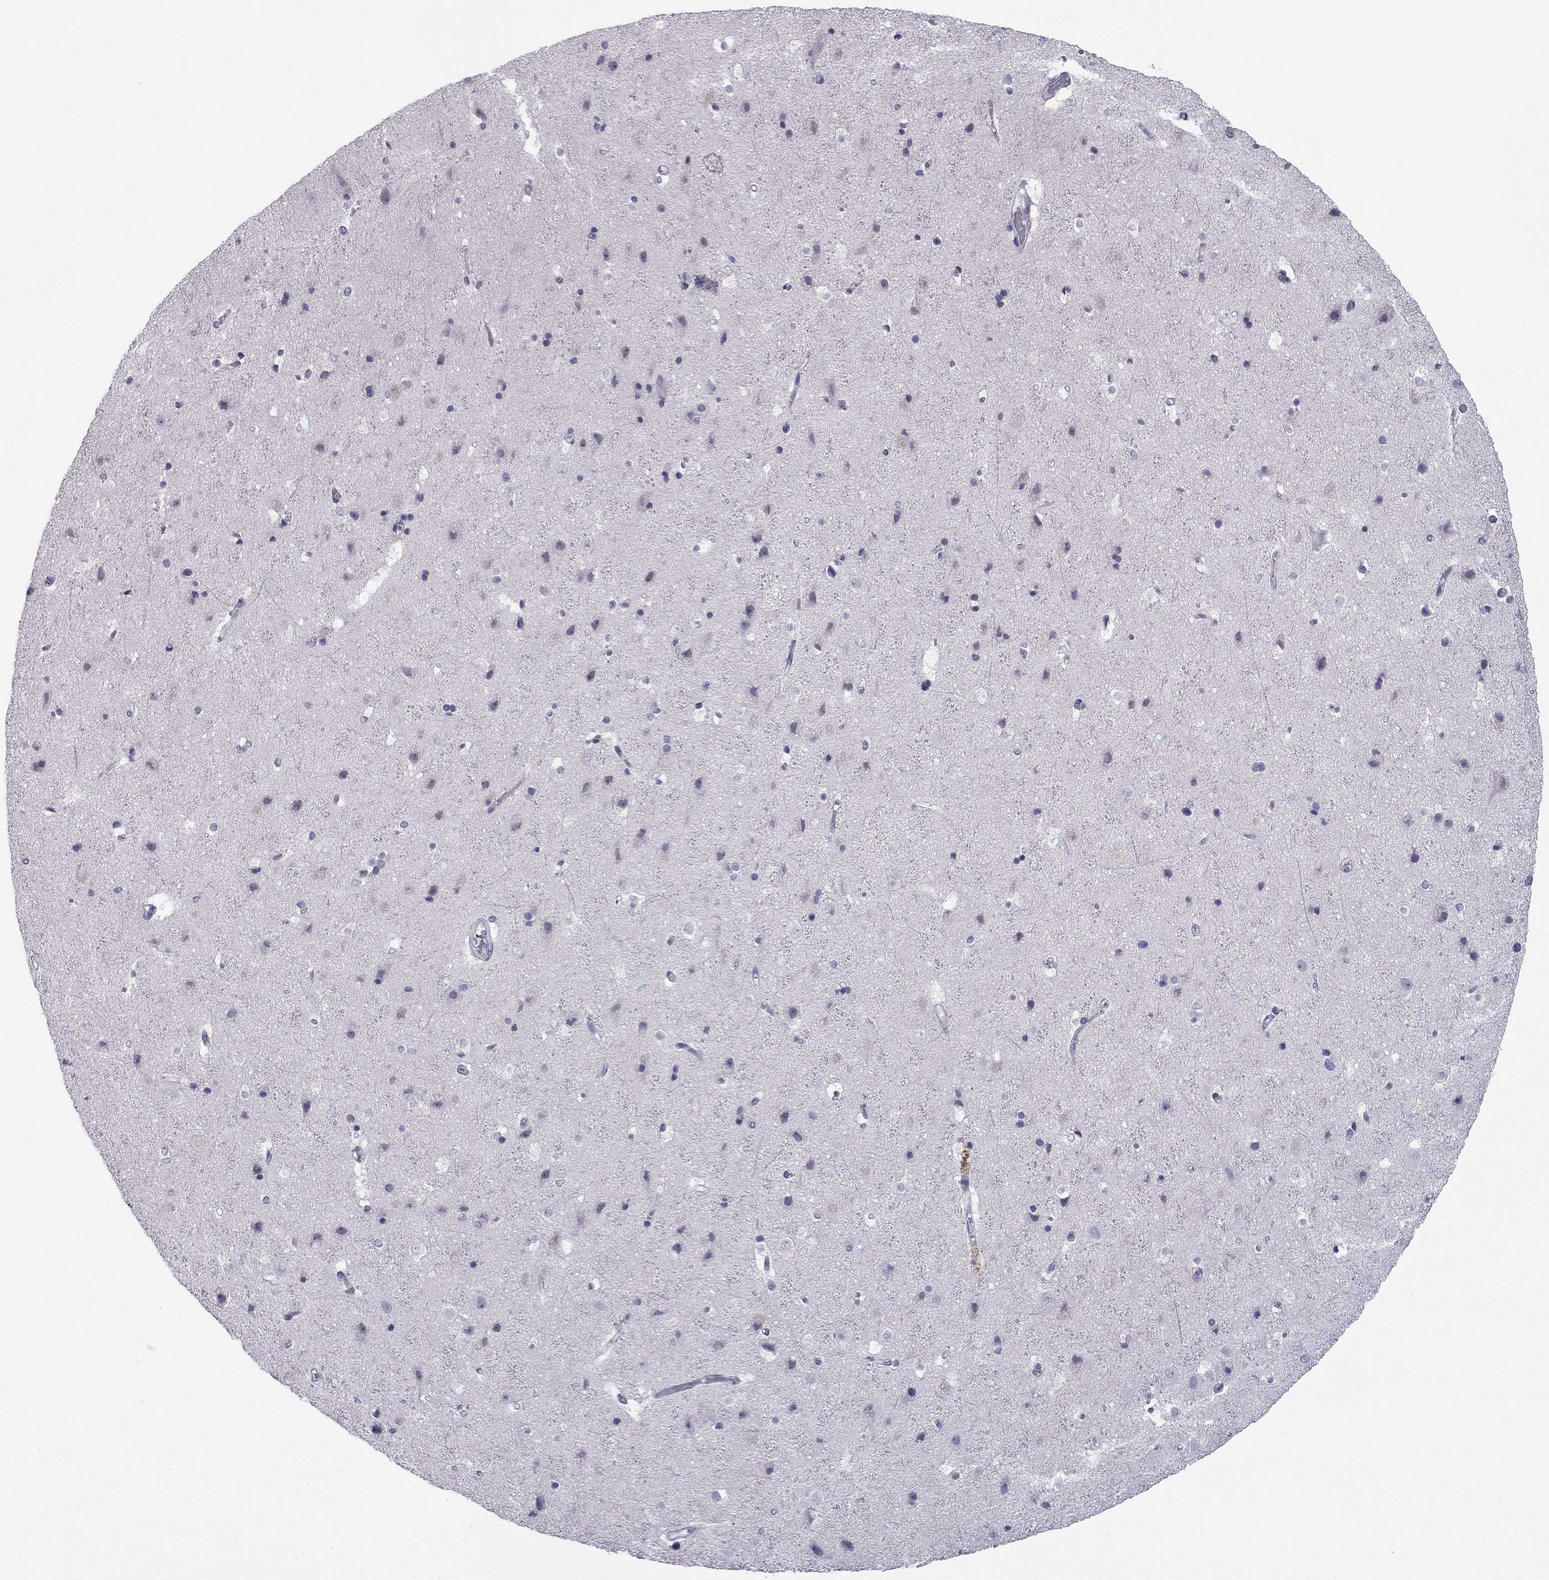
{"staining": {"intensity": "negative", "quantity": "none", "location": "none"}, "tissue": "cerebral cortex", "cell_type": "Endothelial cells", "image_type": "normal", "snomed": [{"axis": "morphology", "description": "Normal tissue, NOS"}, {"axis": "topography", "description": "Cerebral cortex"}], "caption": "Protein analysis of normal cerebral cortex demonstrates no significant staining in endothelial cells.", "gene": "TFAP2B", "patient": {"sex": "female", "age": 52}}